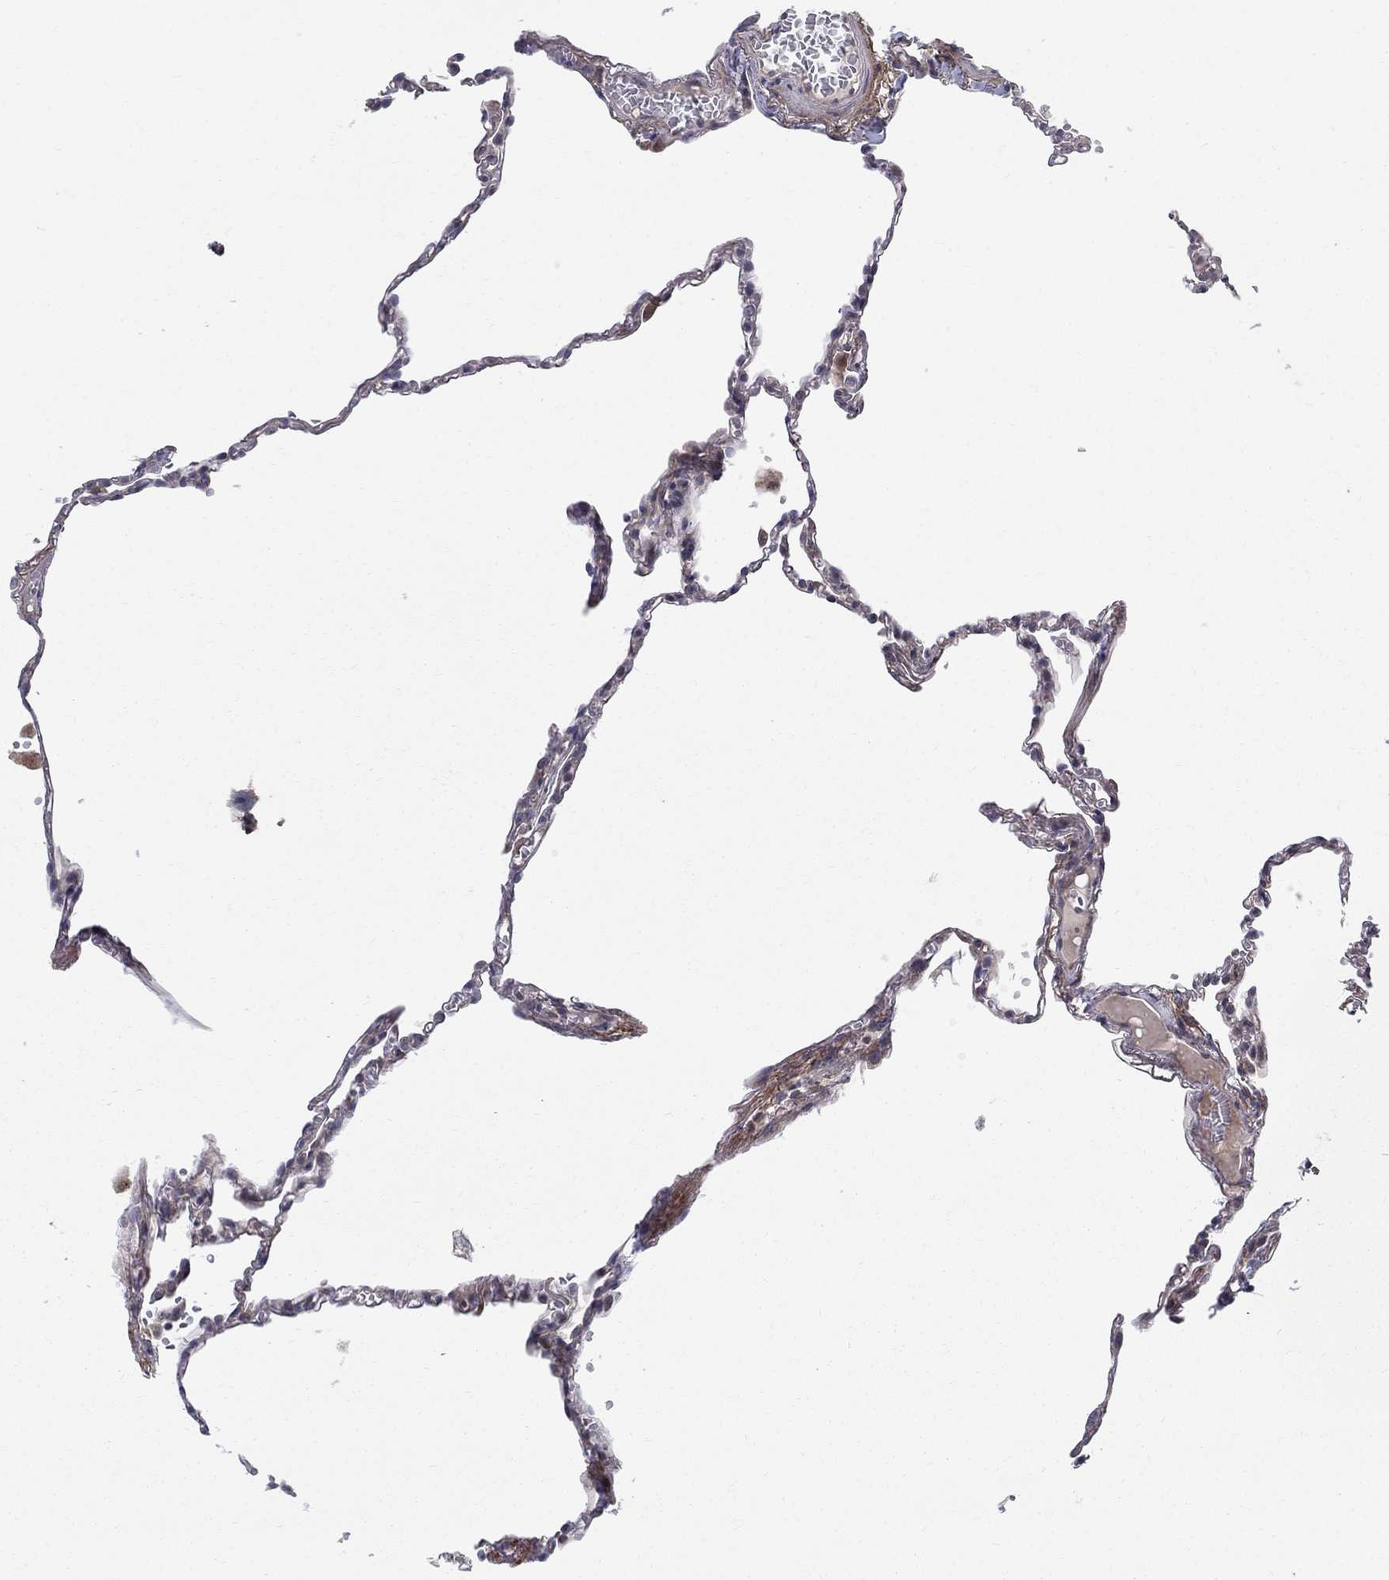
{"staining": {"intensity": "negative", "quantity": "none", "location": "none"}, "tissue": "lung", "cell_type": "Alveolar cells", "image_type": "normal", "snomed": [{"axis": "morphology", "description": "Normal tissue, NOS"}, {"axis": "topography", "description": "Lung"}], "caption": "This is an immunohistochemistry (IHC) photomicrograph of normal lung. There is no staining in alveolar cells.", "gene": "WDR19", "patient": {"sex": "male", "age": 78}}